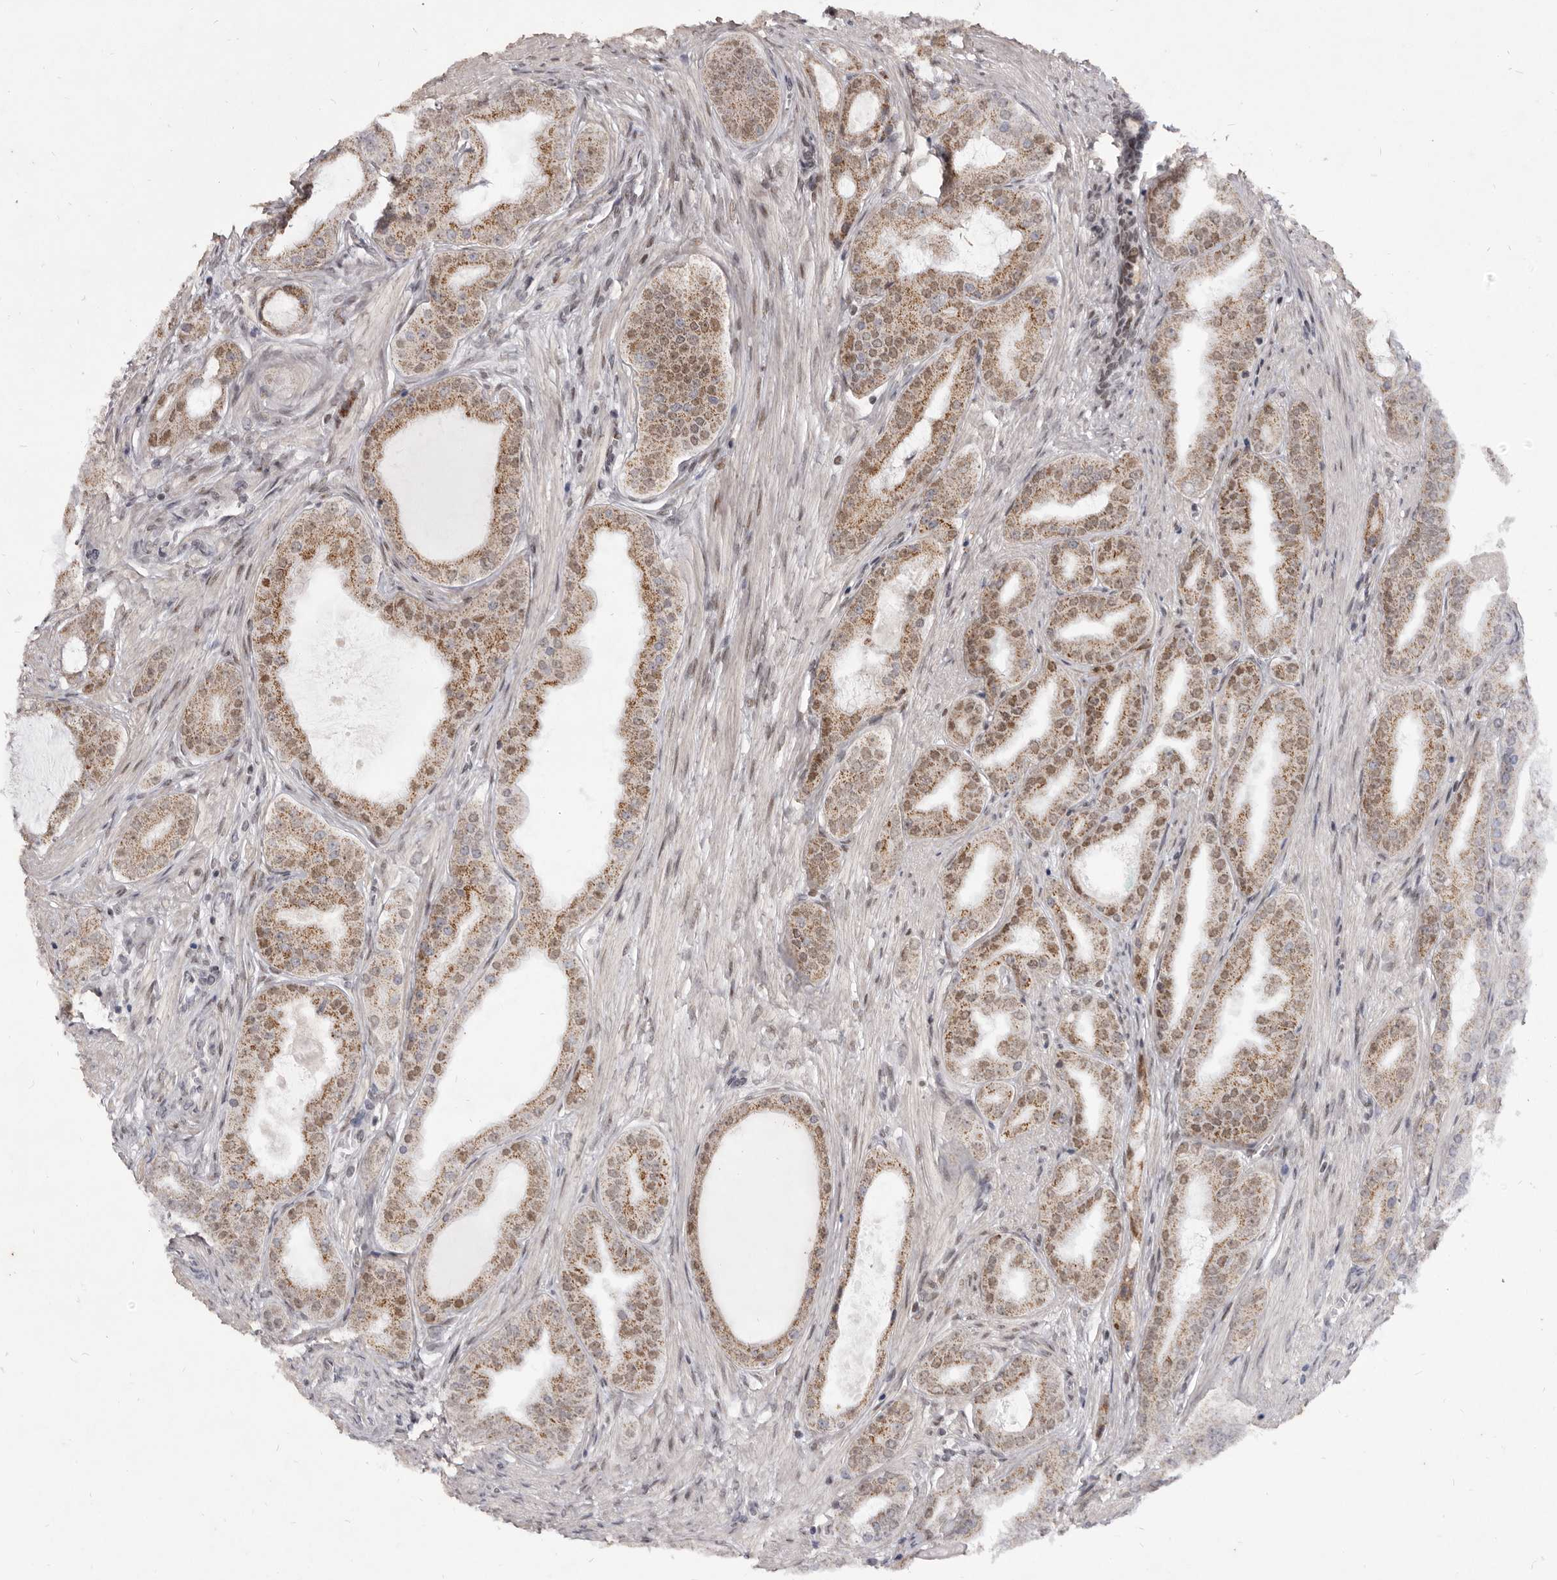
{"staining": {"intensity": "moderate", "quantity": ">75%", "location": "cytoplasmic/membranous"}, "tissue": "prostate cancer", "cell_type": "Tumor cells", "image_type": "cancer", "snomed": [{"axis": "morphology", "description": "Adenocarcinoma, High grade"}, {"axis": "topography", "description": "Prostate"}], "caption": "The immunohistochemical stain highlights moderate cytoplasmic/membranous staining in tumor cells of prostate high-grade adenocarcinoma tissue.", "gene": "THUMPD1", "patient": {"sex": "male", "age": 60}}